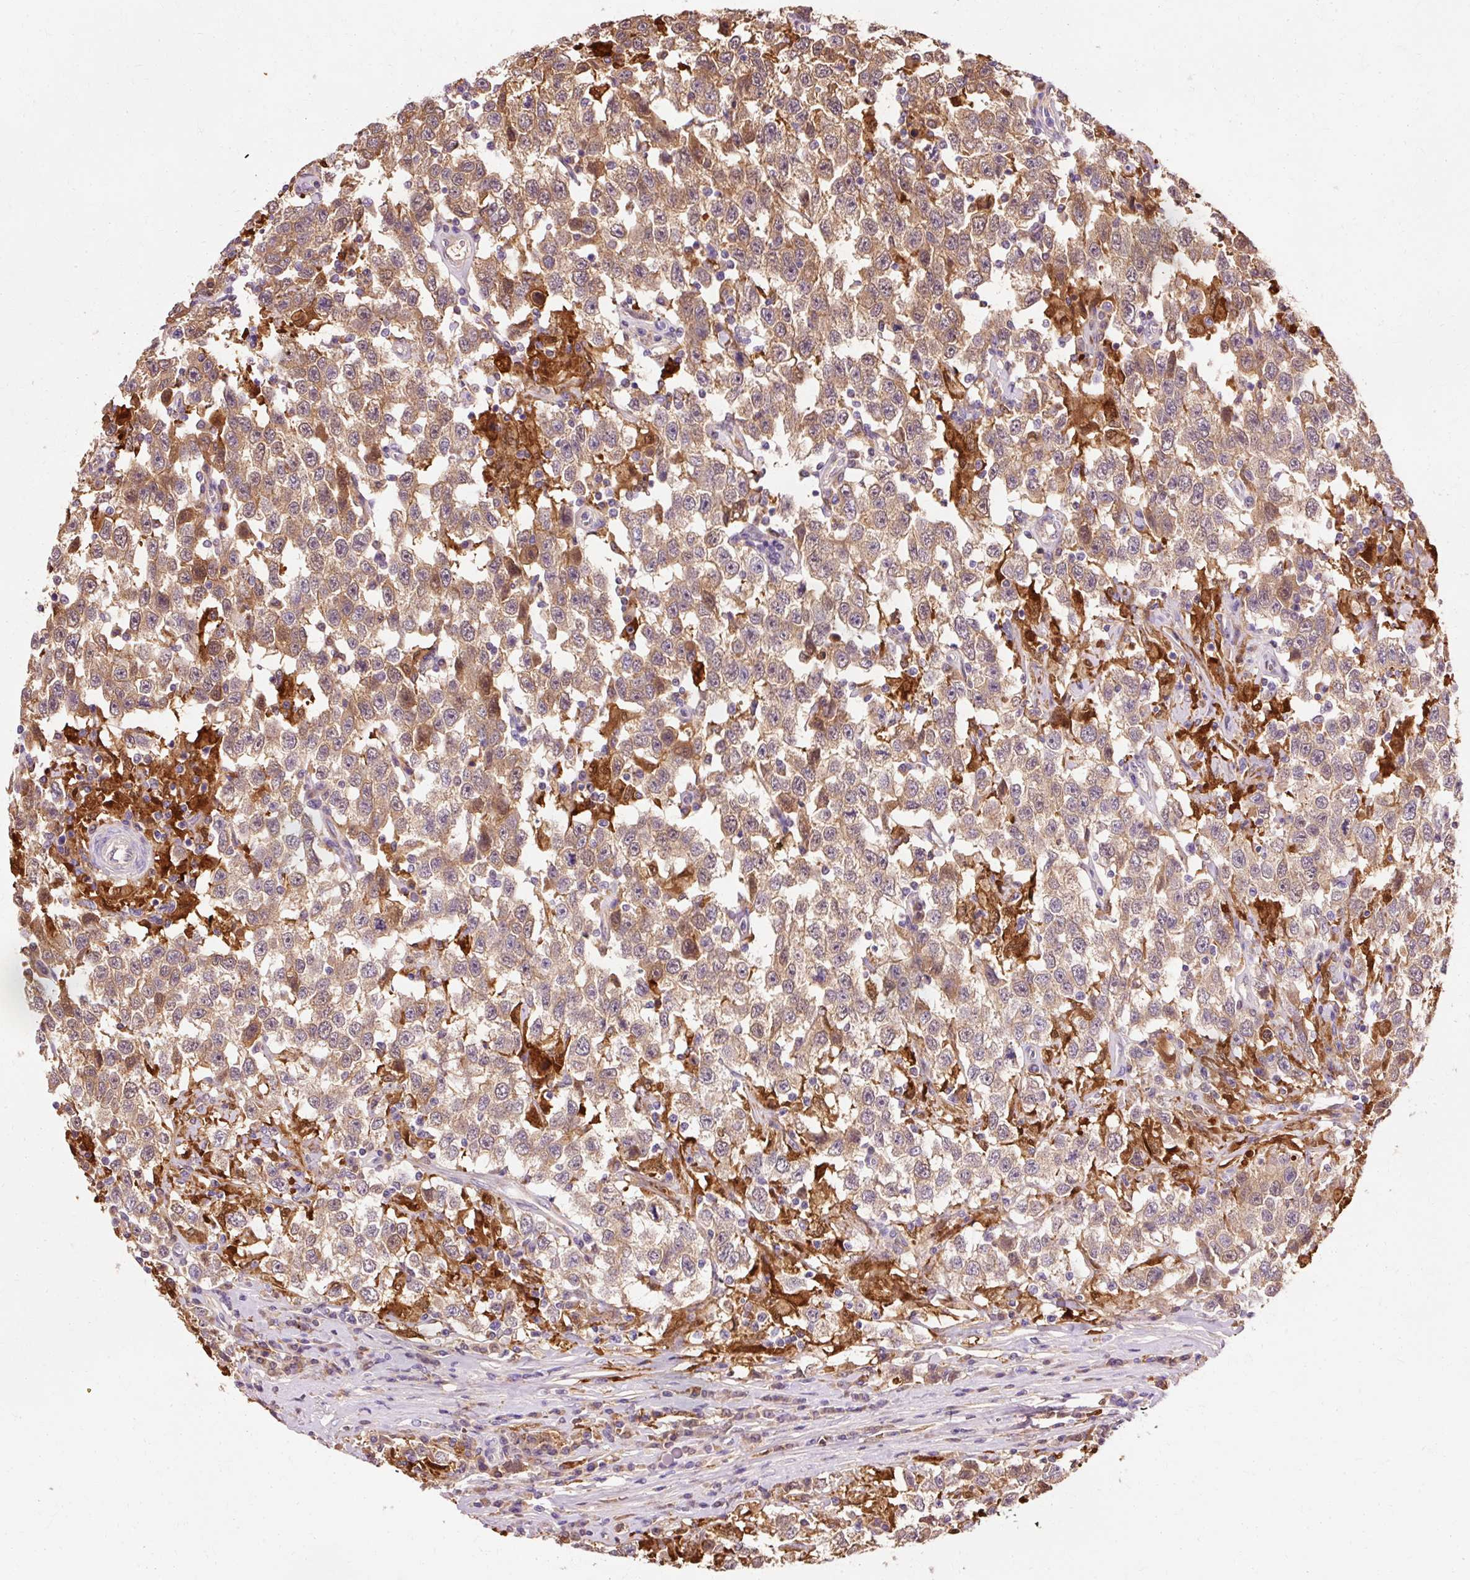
{"staining": {"intensity": "moderate", "quantity": ">75%", "location": "cytoplasmic/membranous"}, "tissue": "testis cancer", "cell_type": "Tumor cells", "image_type": "cancer", "snomed": [{"axis": "morphology", "description": "Seminoma, NOS"}, {"axis": "topography", "description": "Testis"}], "caption": "High-magnification brightfield microscopy of testis cancer (seminoma) stained with DAB (3,3'-diaminobenzidine) (brown) and counterstained with hematoxylin (blue). tumor cells exhibit moderate cytoplasmic/membranous positivity is present in approximately>75% of cells.", "gene": "GPX1", "patient": {"sex": "male", "age": 41}}